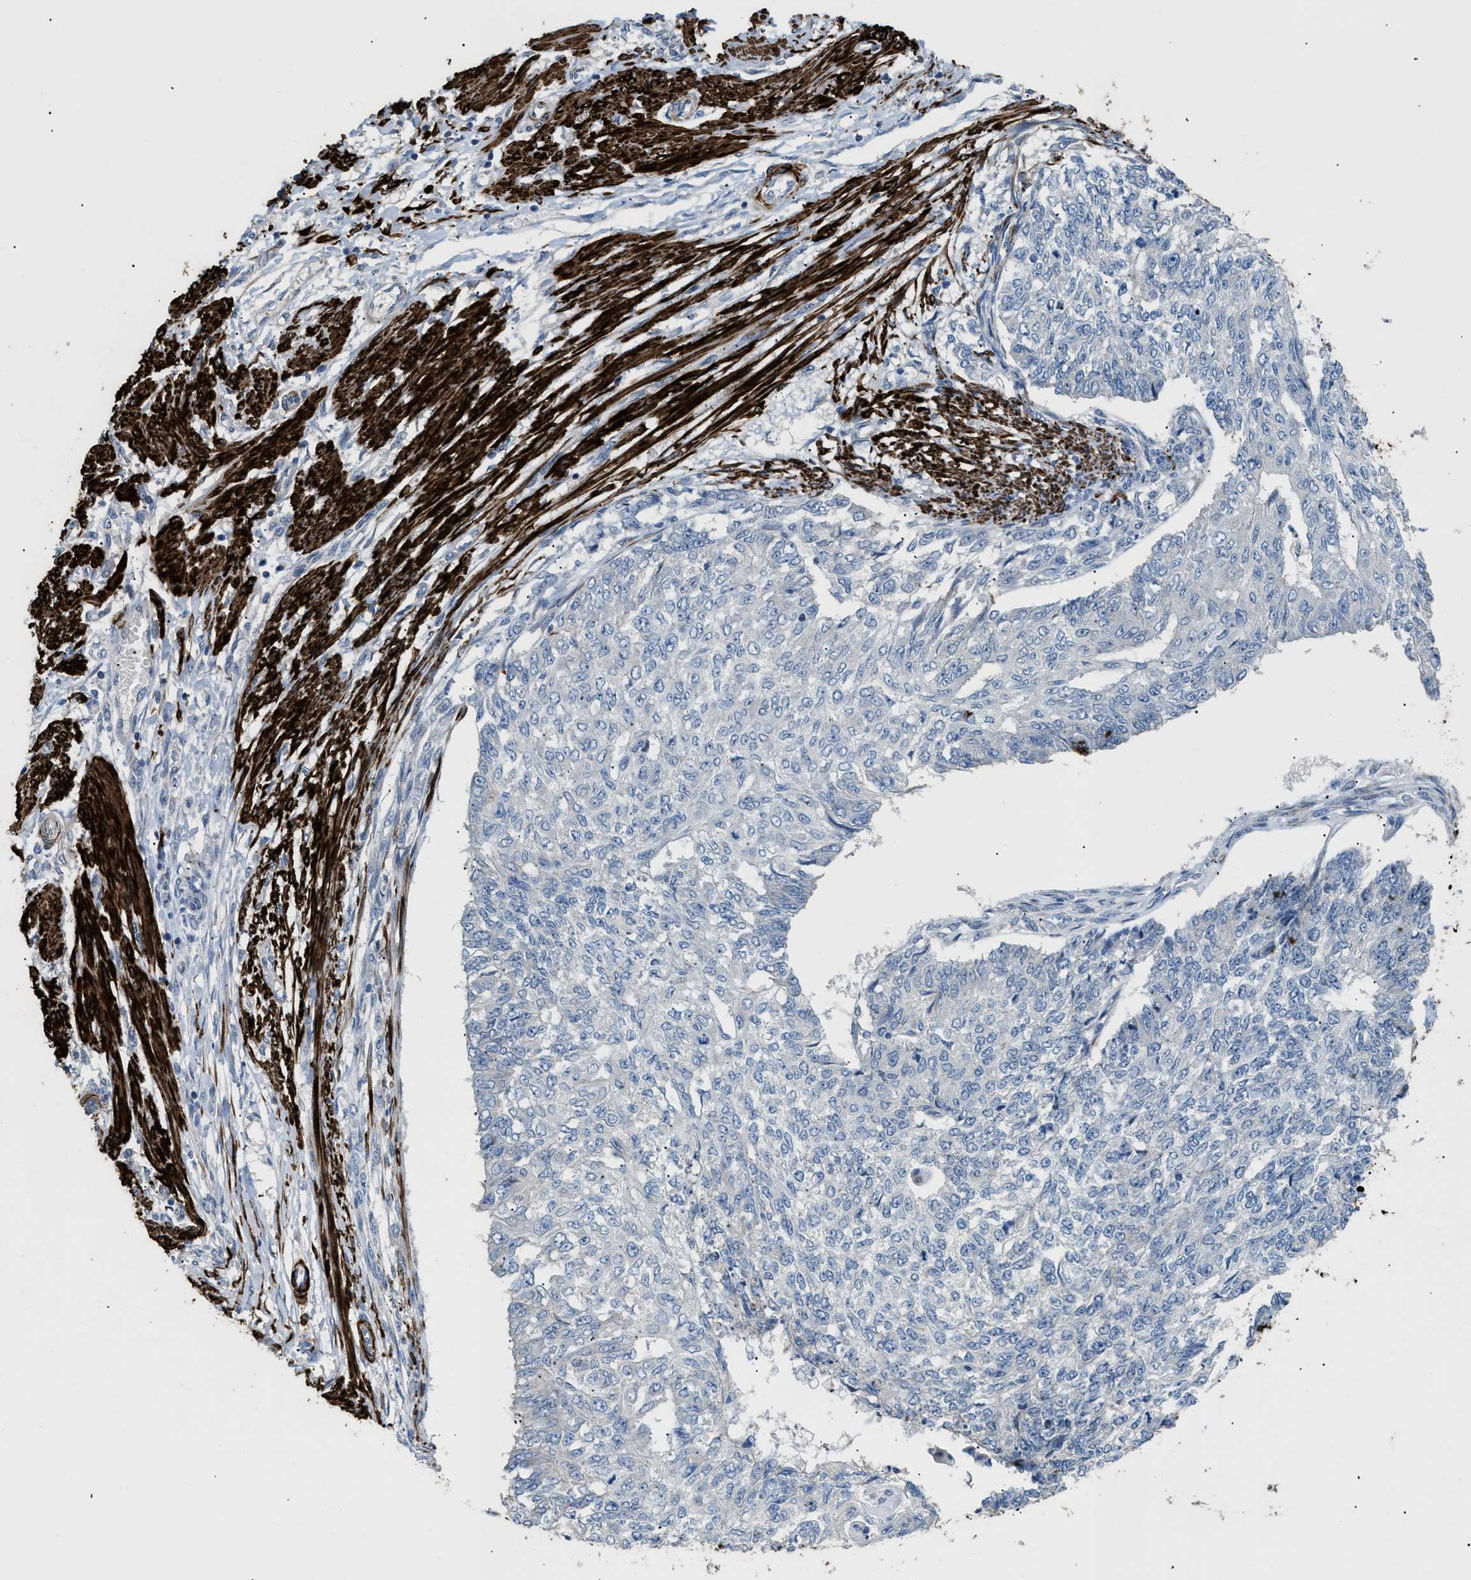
{"staining": {"intensity": "negative", "quantity": "none", "location": "none"}, "tissue": "endometrial cancer", "cell_type": "Tumor cells", "image_type": "cancer", "snomed": [{"axis": "morphology", "description": "Adenocarcinoma, NOS"}, {"axis": "topography", "description": "Endometrium"}], "caption": "Immunohistochemistry (IHC) micrograph of human endometrial cancer stained for a protein (brown), which exhibits no expression in tumor cells. The staining is performed using DAB brown chromogen with nuclei counter-stained in using hematoxylin.", "gene": "ICA1", "patient": {"sex": "female", "age": 32}}